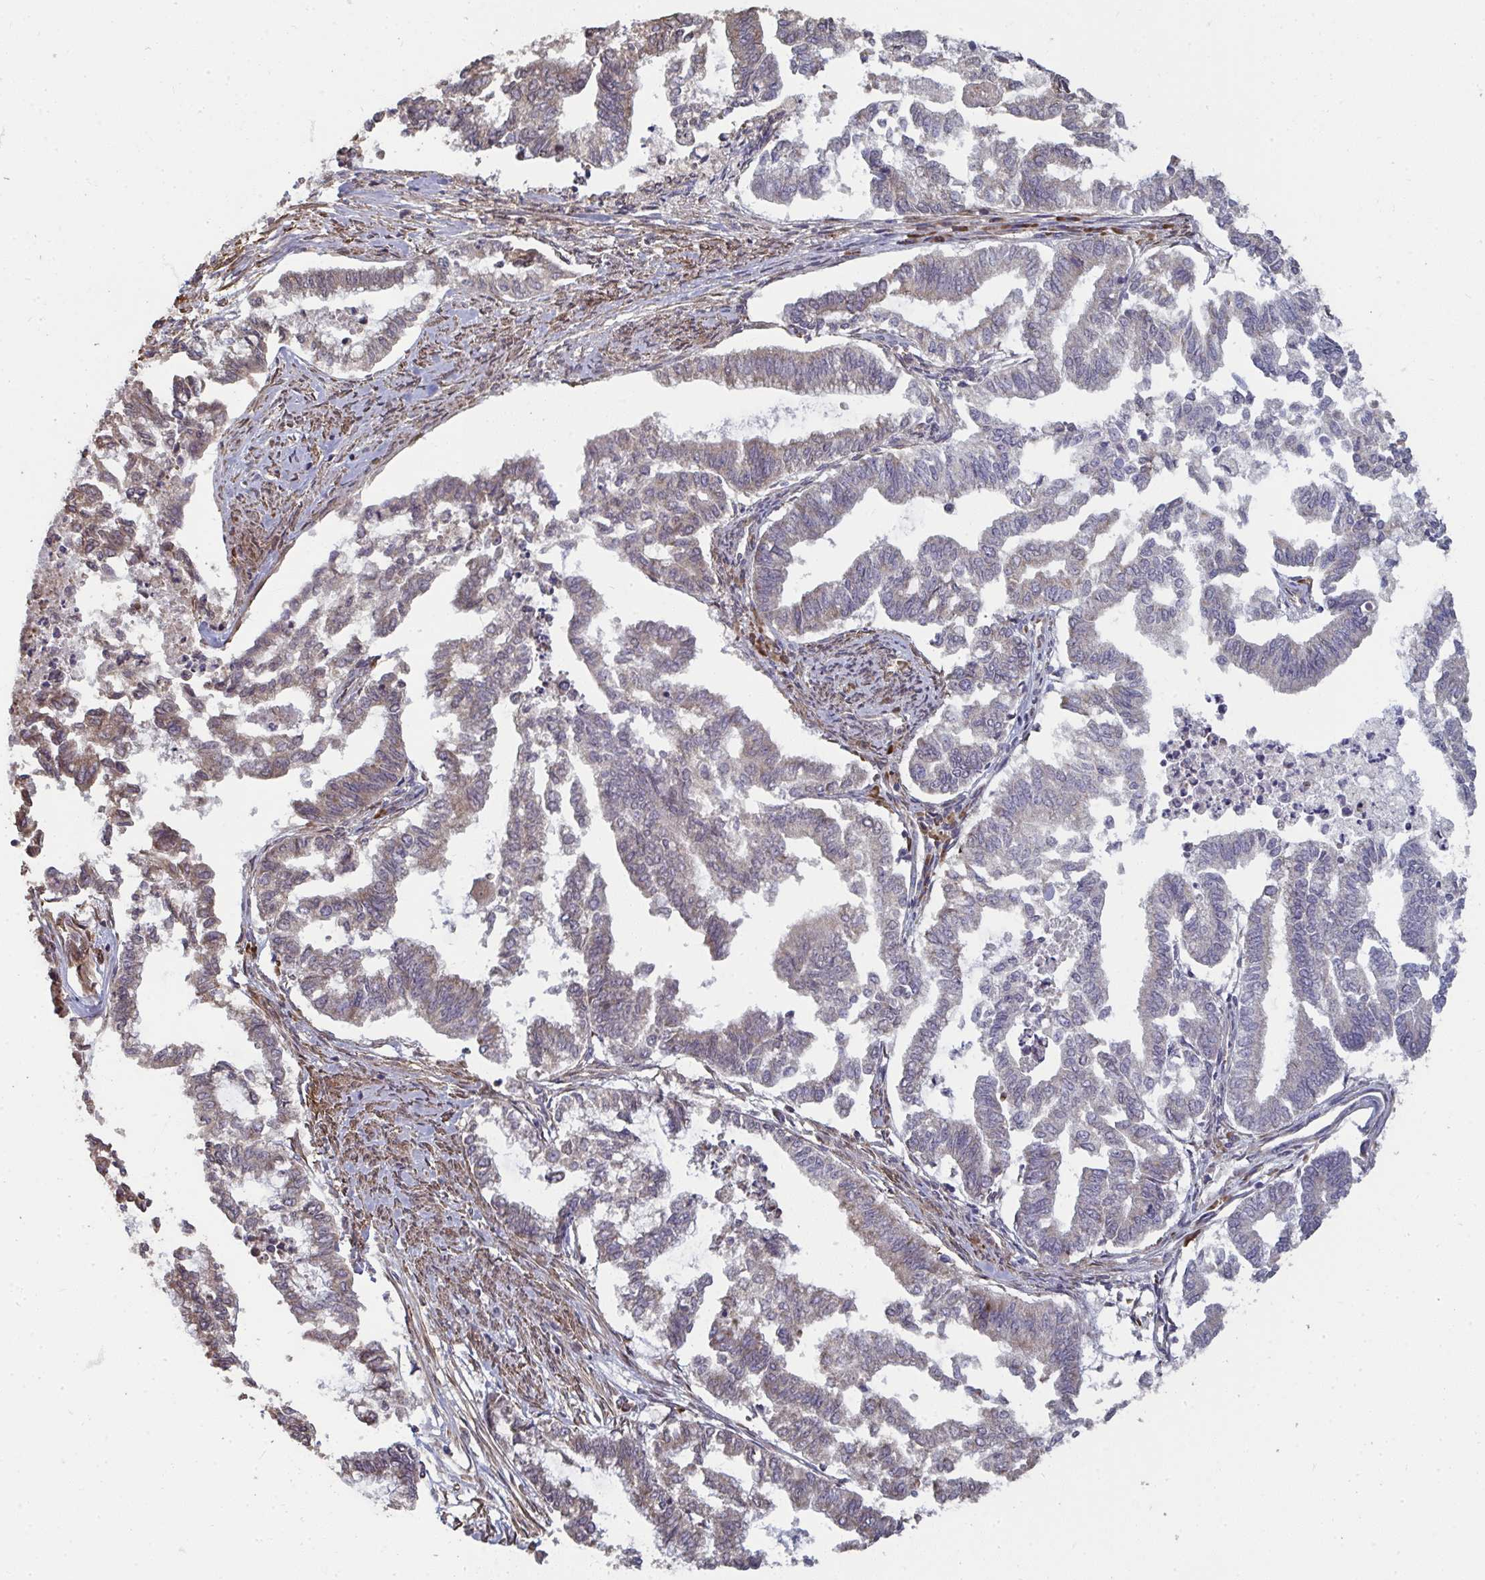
{"staining": {"intensity": "negative", "quantity": "none", "location": "none"}, "tissue": "endometrial cancer", "cell_type": "Tumor cells", "image_type": "cancer", "snomed": [{"axis": "morphology", "description": "Adenocarcinoma, NOS"}, {"axis": "topography", "description": "Endometrium"}], "caption": "Protein analysis of endometrial adenocarcinoma demonstrates no significant expression in tumor cells.", "gene": "ZFYVE28", "patient": {"sex": "female", "age": 79}}